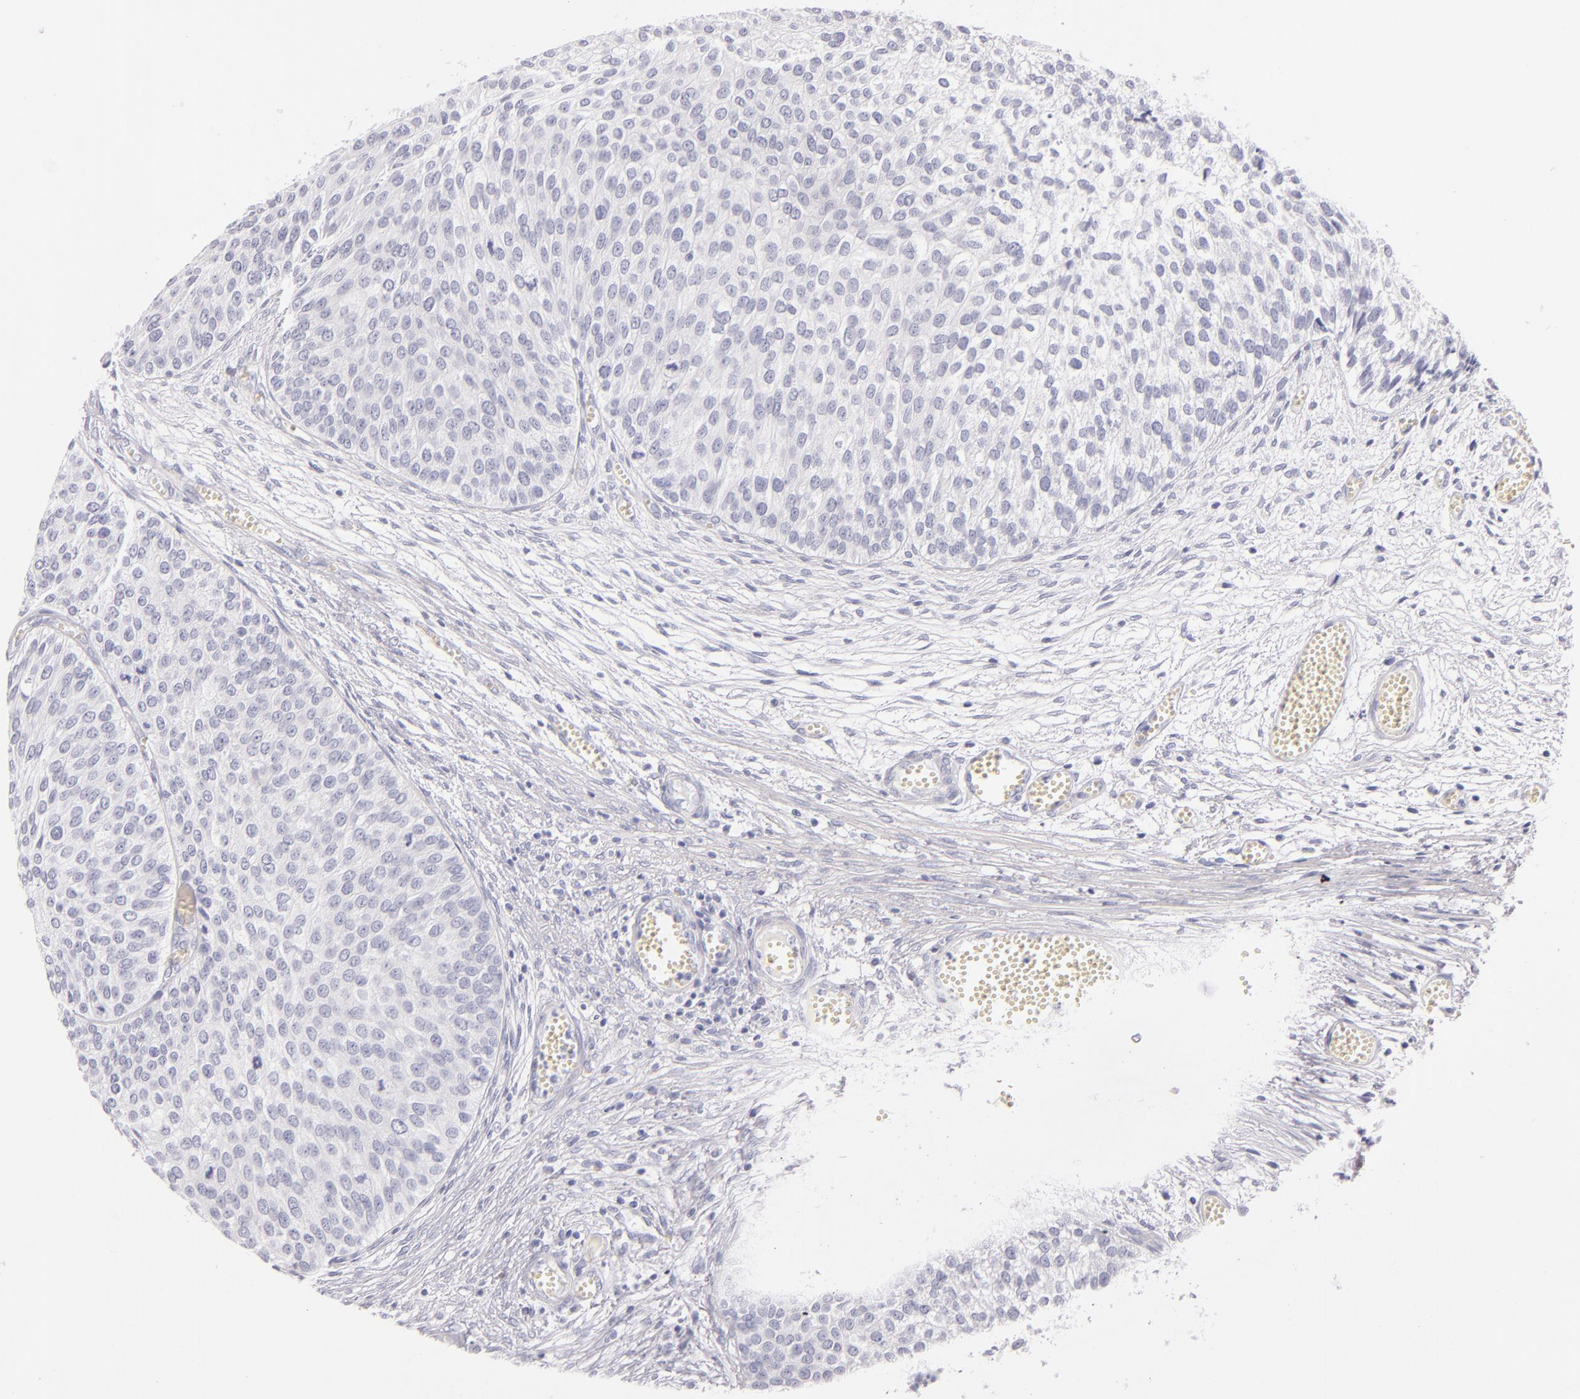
{"staining": {"intensity": "negative", "quantity": "none", "location": "none"}, "tissue": "urothelial cancer", "cell_type": "Tumor cells", "image_type": "cancer", "snomed": [{"axis": "morphology", "description": "Urothelial carcinoma, Low grade"}, {"axis": "topography", "description": "Urinary bladder"}], "caption": "Immunohistochemistry photomicrograph of low-grade urothelial carcinoma stained for a protein (brown), which displays no positivity in tumor cells.", "gene": "FABP1", "patient": {"sex": "male", "age": 84}}